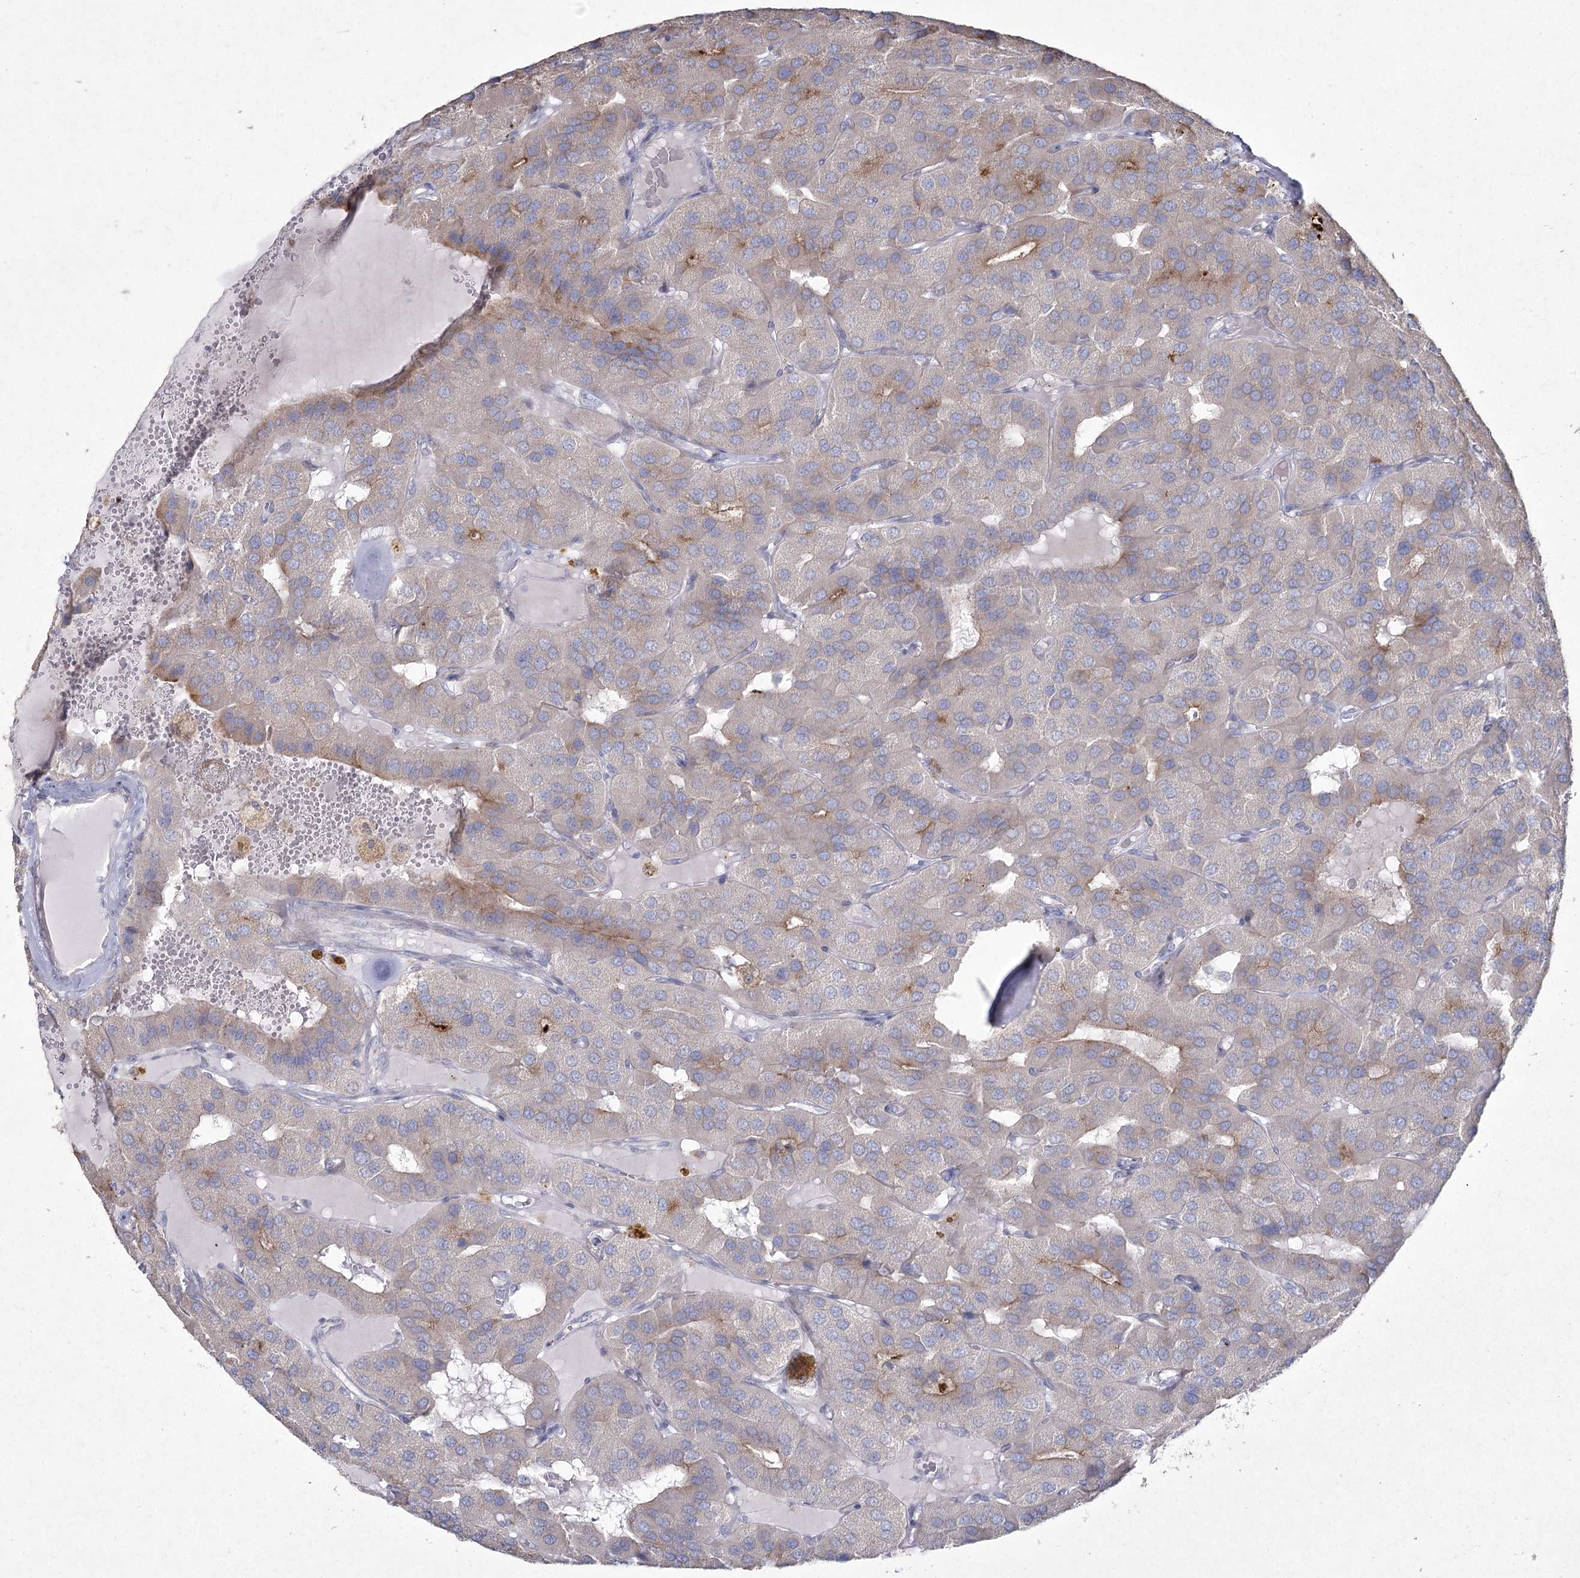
{"staining": {"intensity": "weak", "quantity": "<25%", "location": "cytoplasmic/membranous"}, "tissue": "parathyroid gland", "cell_type": "Glandular cells", "image_type": "normal", "snomed": [{"axis": "morphology", "description": "Normal tissue, NOS"}, {"axis": "morphology", "description": "Adenoma, NOS"}, {"axis": "topography", "description": "Parathyroid gland"}], "caption": "IHC histopathology image of benign parathyroid gland: parathyroid gland stained with DAB (3,3'-diaminobenzidine) shows no significant protein expression in glandular cells.", "gene": "NIPAL4", "patient": {"sex": "female", "age": 86}}